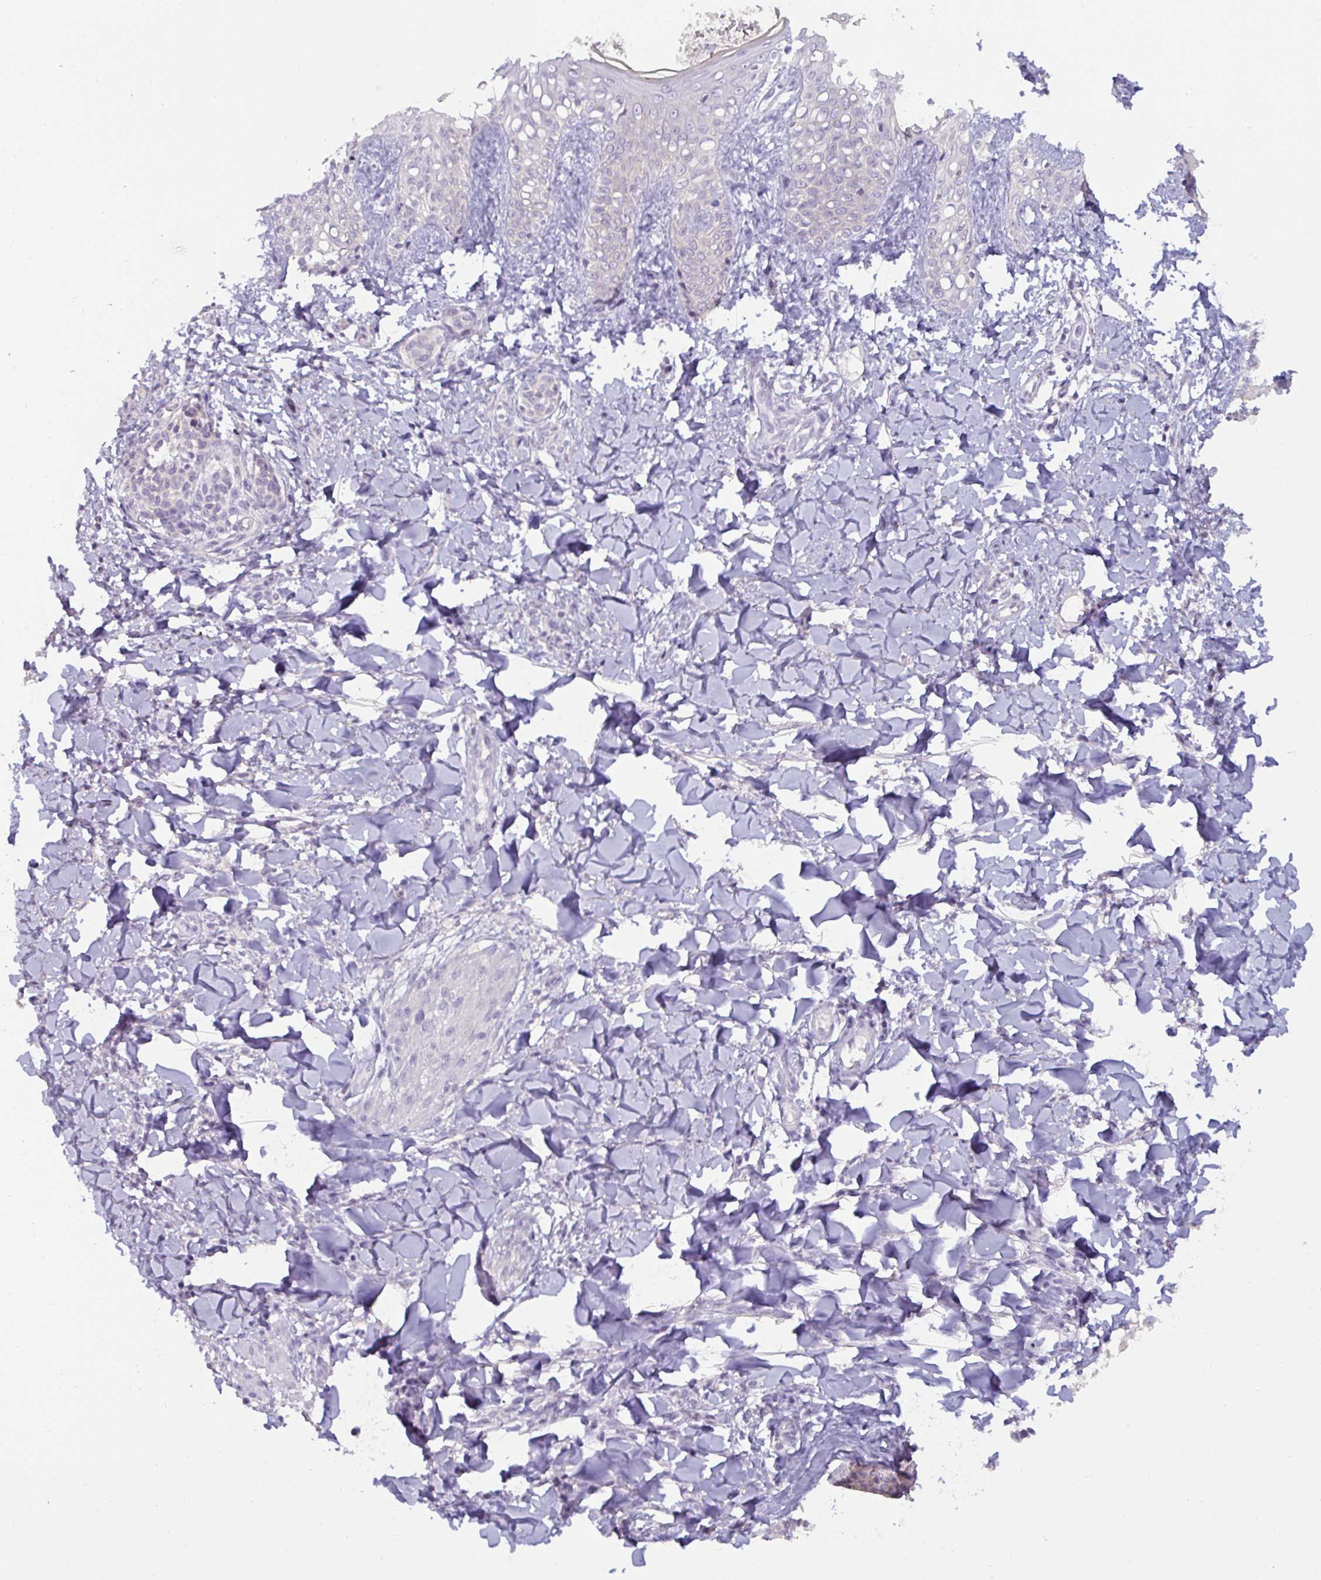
{"staining": {"intensity": "negative", "quantity": "none", "location": "none"}, "tissue": "skin", "cell_type": "Fibroblasts", "image_type": "normal", "snomed": [{"axis": "morphology", "description": "Normal tissue, NOS"}, {"axis": "topography", "description": "Skin"}], "caption": "Skin stained for a protein using immunohistochemistry (IHC) displays no positivity fibroblasts.", "gene": "GSTM1", "patient": {"sex": "male", "age": 16}}